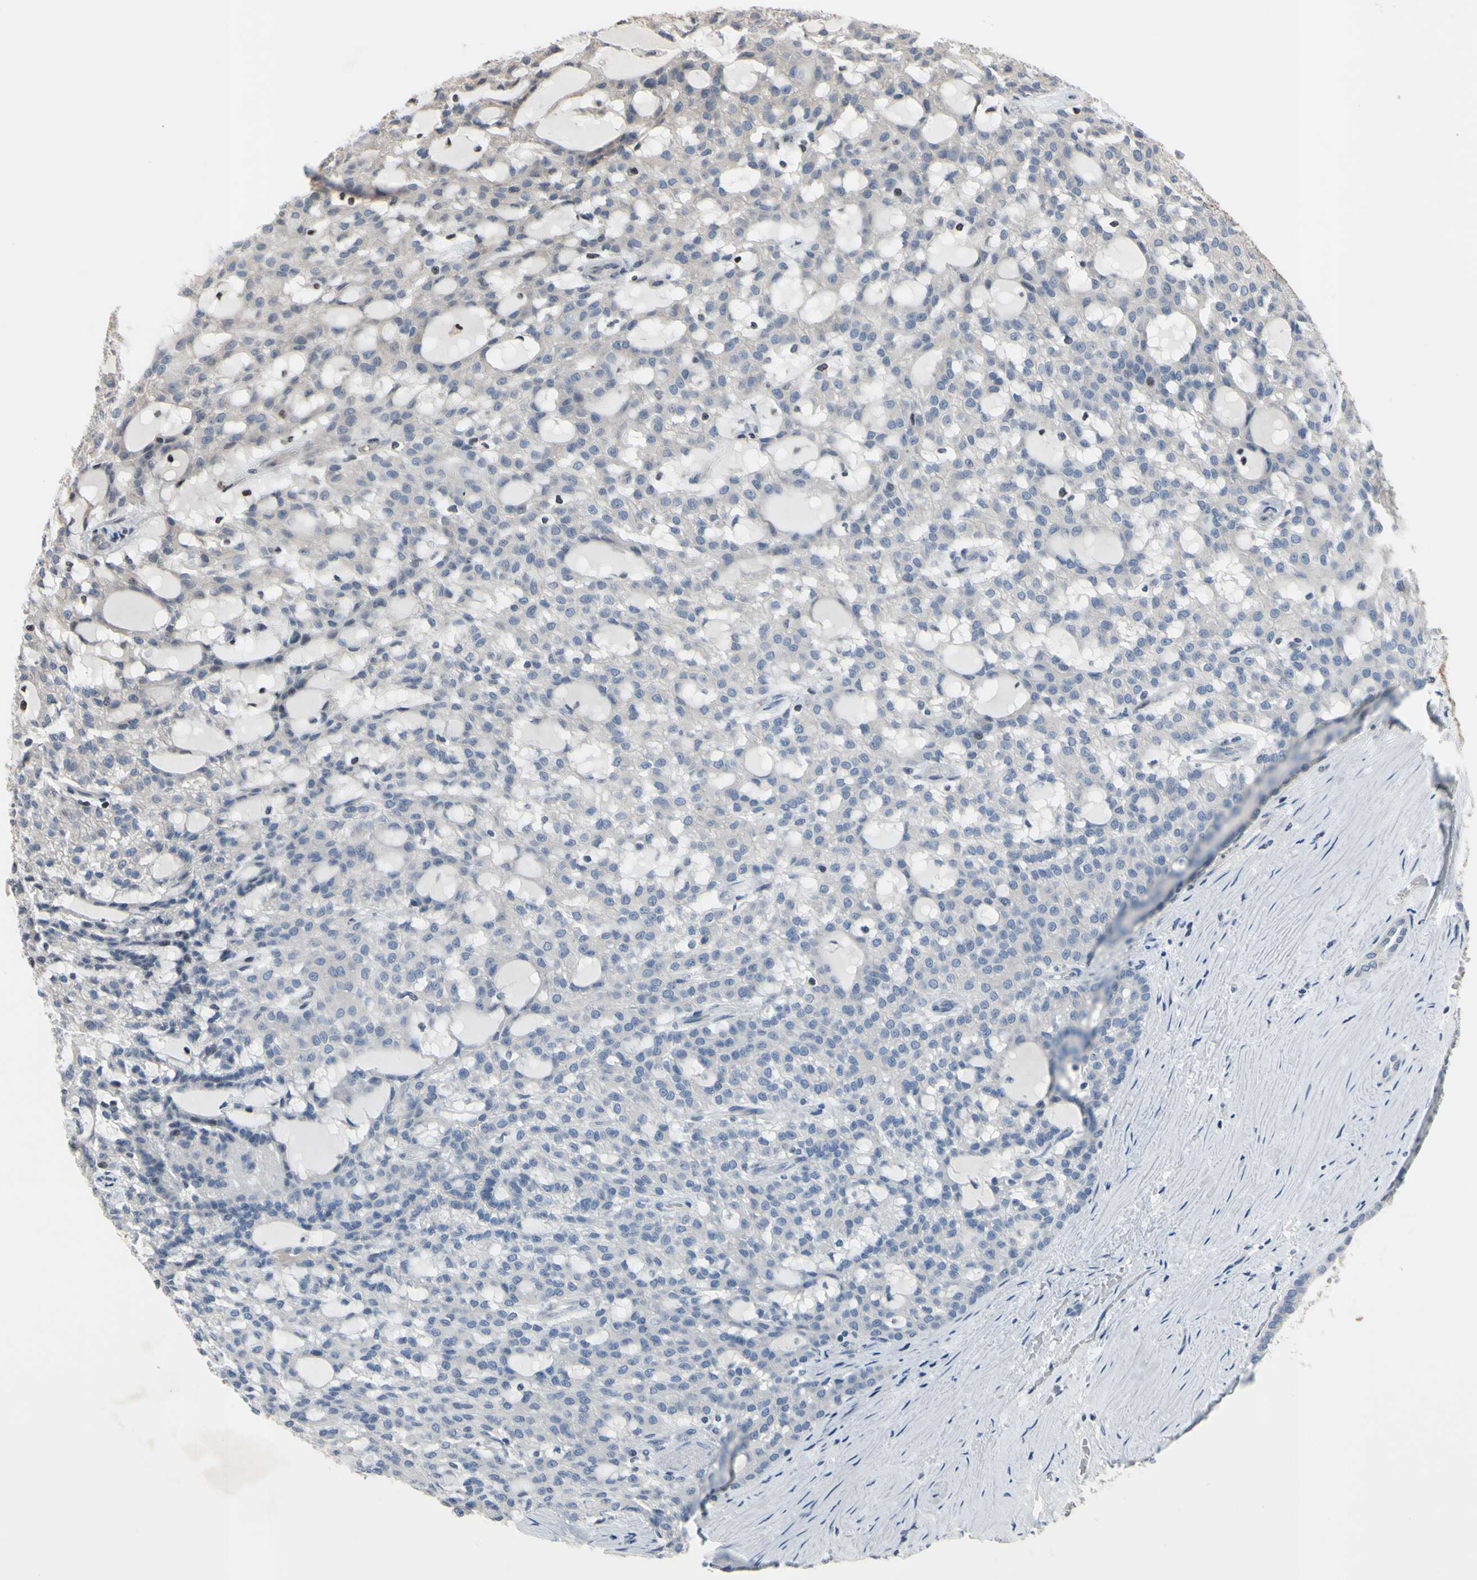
{"staining": {"intensity": "negative", "quantity": "none", "location": "none"}, "tissue": "renal cancer", "cell_type": "Tumor cells", "image_type": "cancer", "snomed": [{"axis": "morphology", "description": "Adenocarcinoma, NOS"}, {"axis": "topography", "description": "Kidney"}], "caption": "Tumor cells show no significant staining in renal adenocarcinoma.", "gene": "ARG1", "patient": {"sex": "male", "age": 63}}